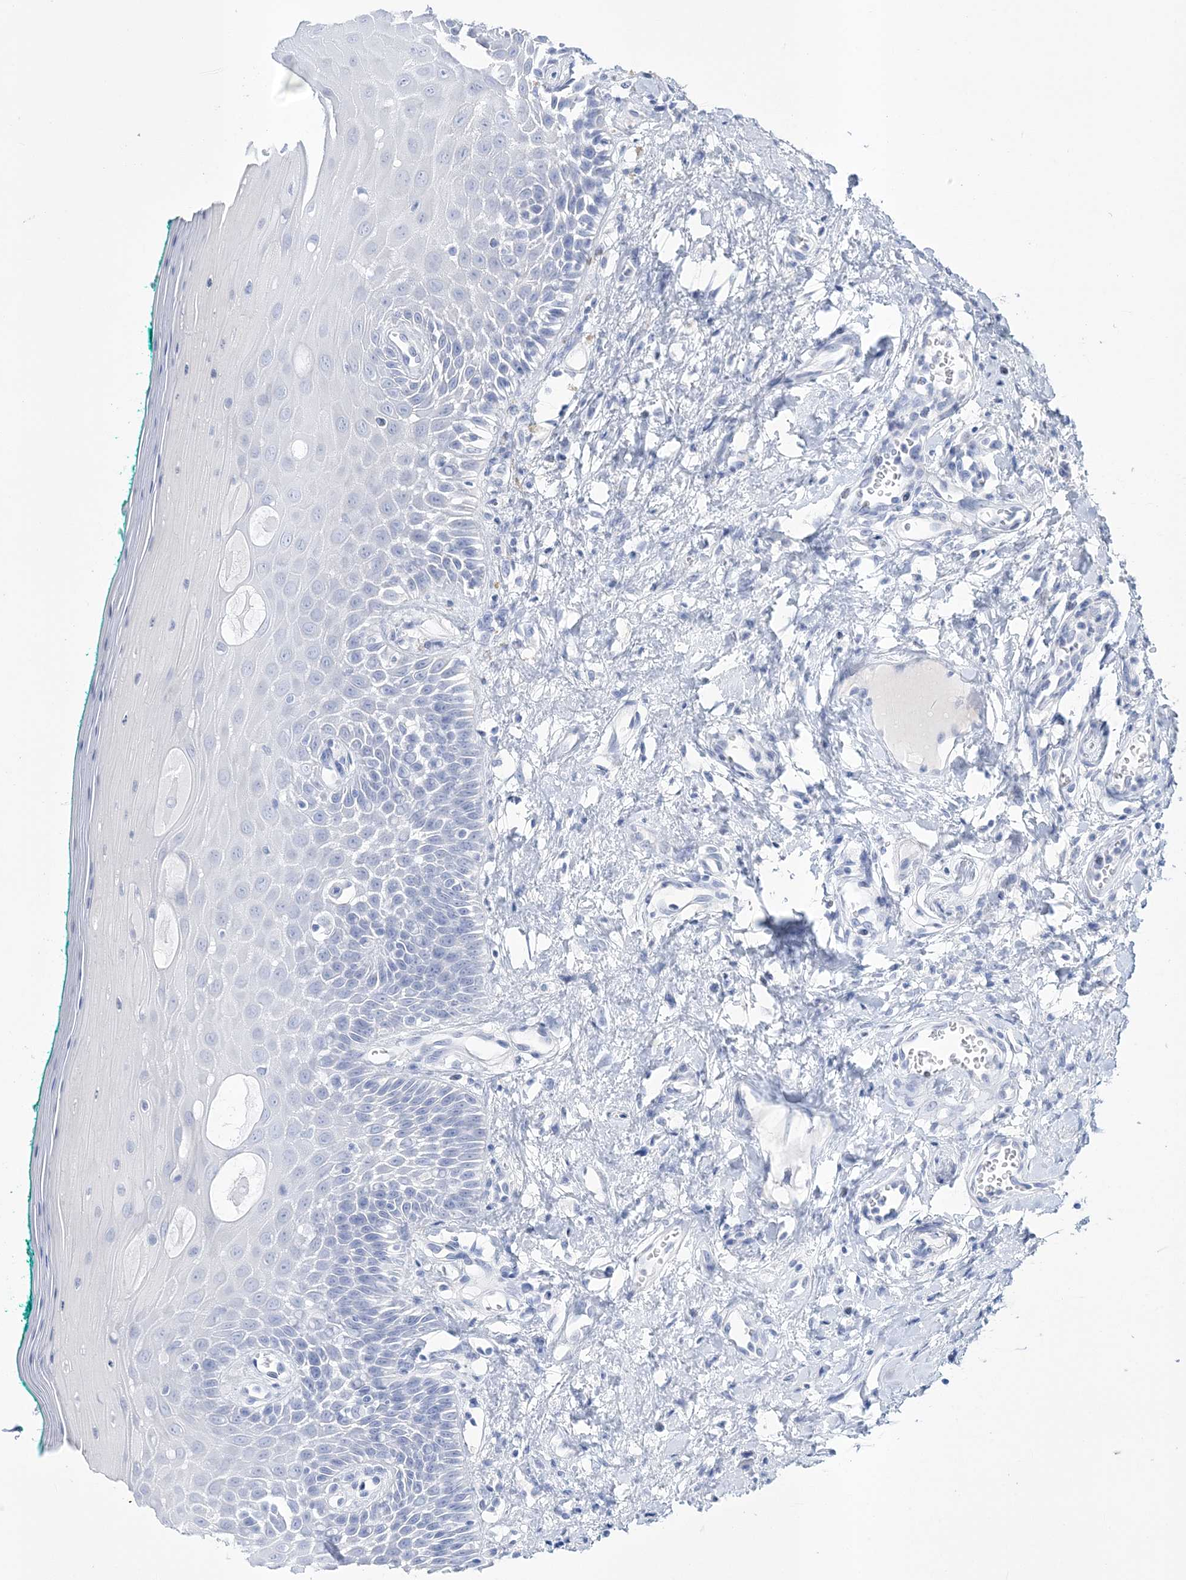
{"staining": {"intensity": "negative", "quantity": "none", "location": "none"}, "tissue": "oral mucosa", "cell_type": "Squamous epithelial cells", "image_type": "normal", "snomed": [{"axis": "morphology", "description": "Normal tissue, NOS"}, {"axis": "topography", "description": "Oral tissue"}], "caption": "The histopathology image reveals no staining of squamous epithelial cells in unremarkable oral mucosa.", "gene": "RBP2", "patient": {"sex": "female", "age": 70}}